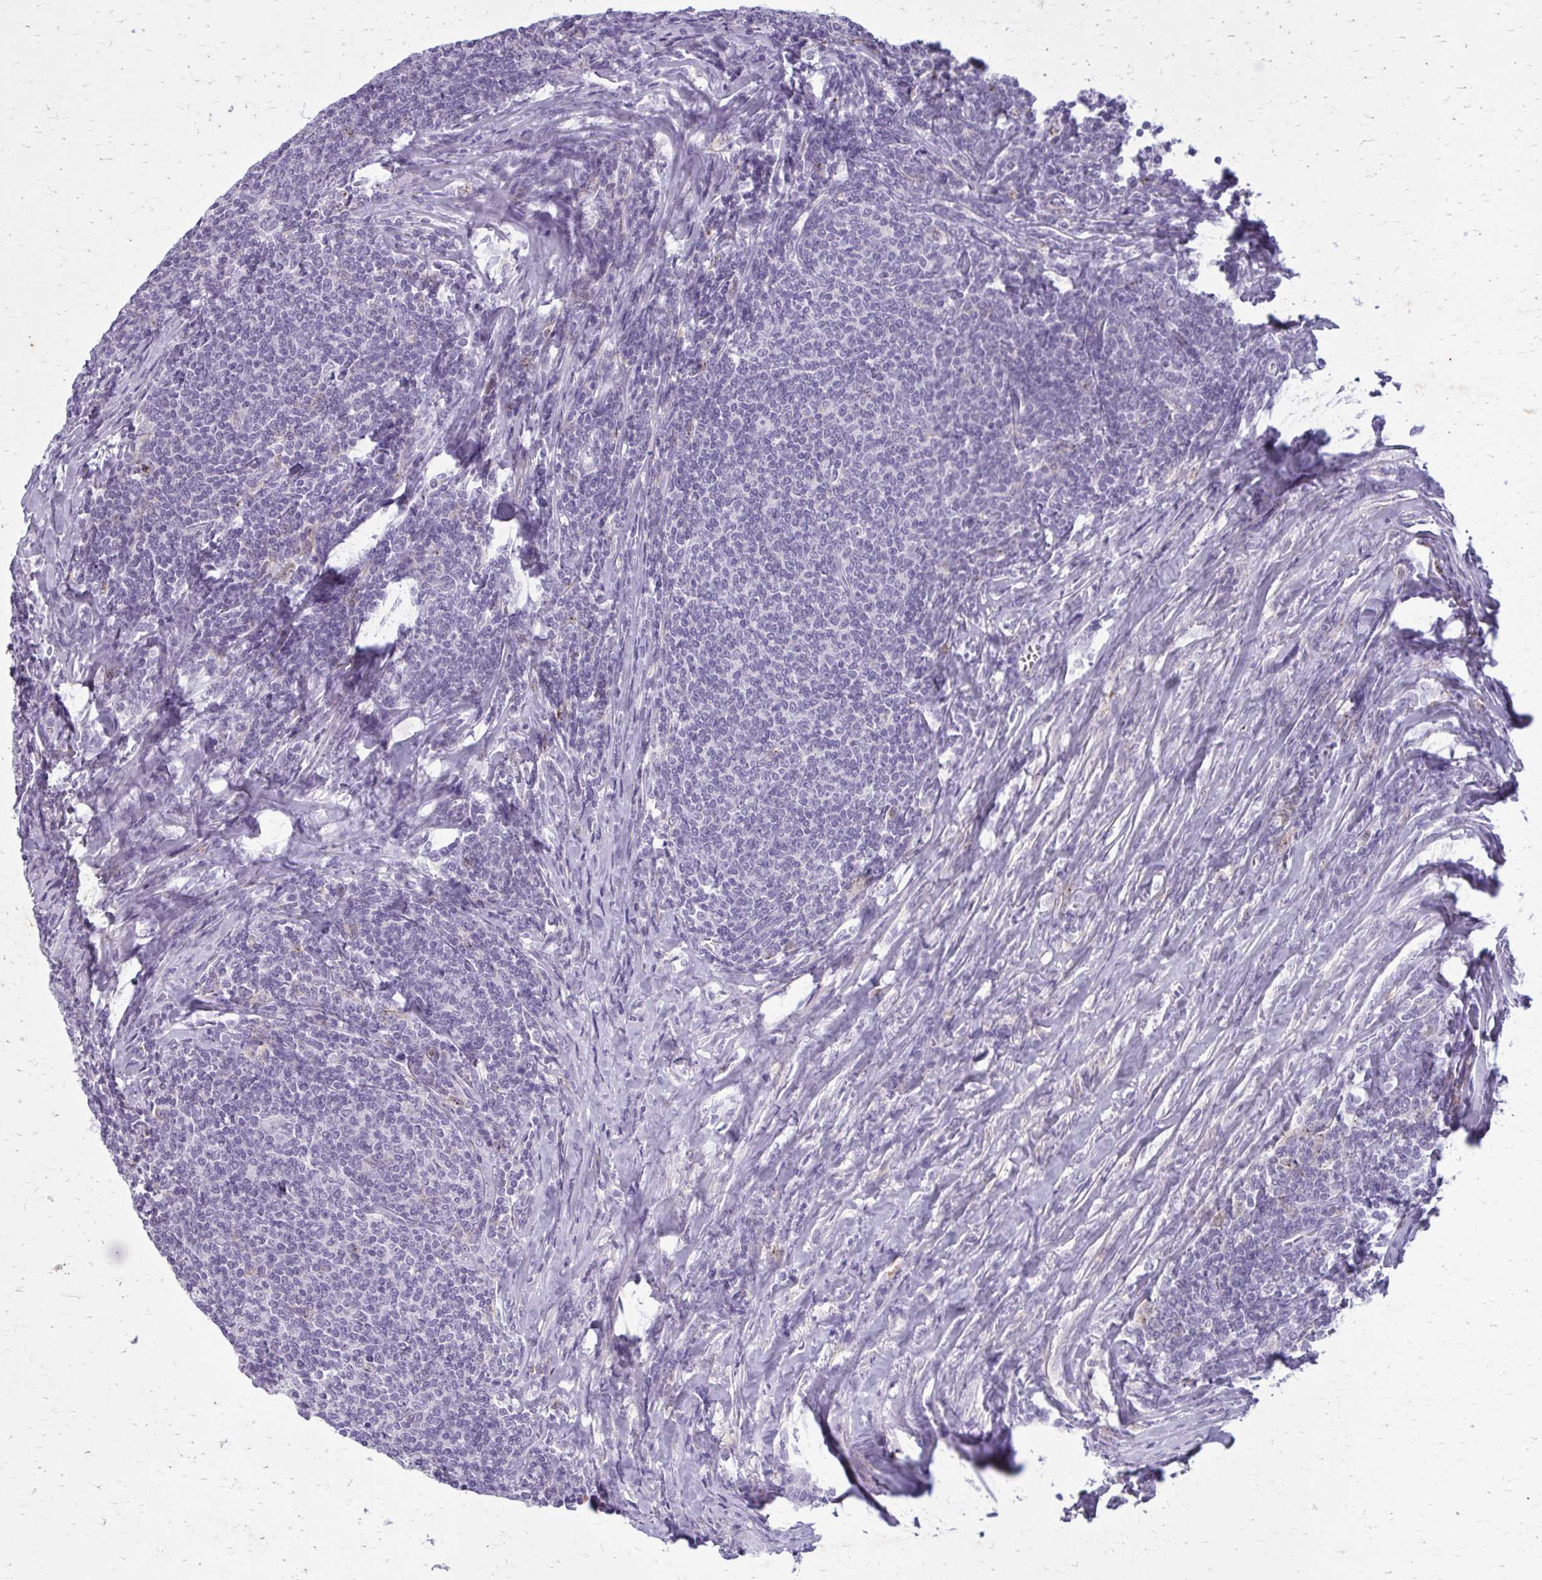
{"staining": {"intensity": "negative", "quantity": "none", "location": "none"}, "tissue": "lymphoma", "cell_type": "Tumor cells", "image_type": "cancer", "snomed": [{"axis": "morphology", "description": "Malignant lymphoma, non-Hodgkin's type, Low grade"}, {"axis": "topography", "description": "Lymph node"}], "caption": "The immunohistochemistry image has no significant staining in tumor cells of lymphoma tissue.", "gene": "CARD9", "patient": {"sex": "male", "age": 52}}